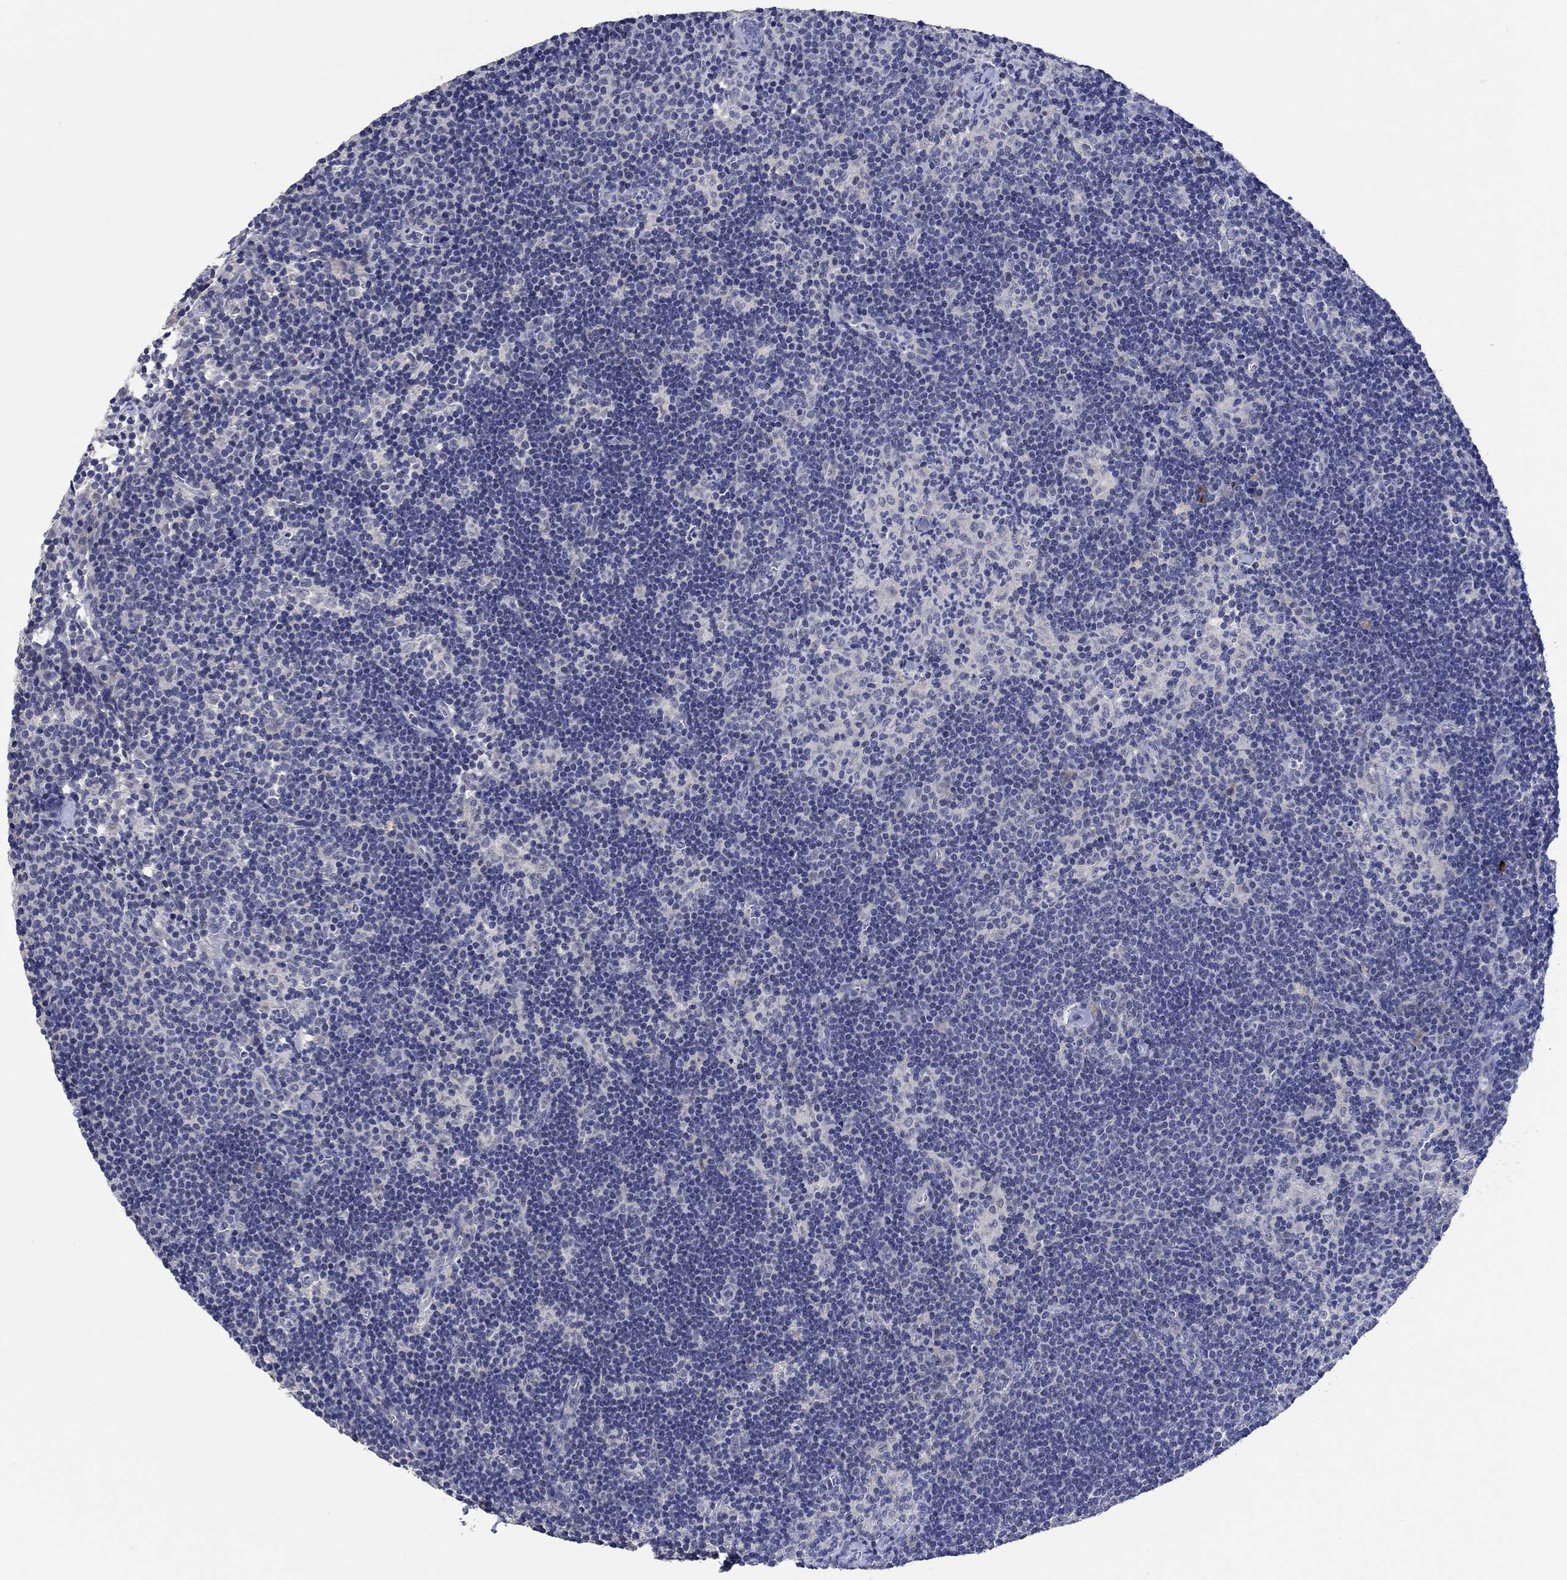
{"staining": {"intensity": "negative", "quantity": "none", "location": "none"}, "tissue": "lymph node", "cell_type": "Germinal center cells", "image_type": "normal", "snomed": [{"axis": "morphology", "description": "Normal tissue, NOS"}, {"axis": "topography", "description": "Lymph node"}], "caption": "Immunohistochemistry micrograph of benign lymph node: human lymph node stained with DAB exhibits no significant protein staining in germinal center cells.", "gene": "PRRT3", "patient": {"sex": "female", "age": 34}}